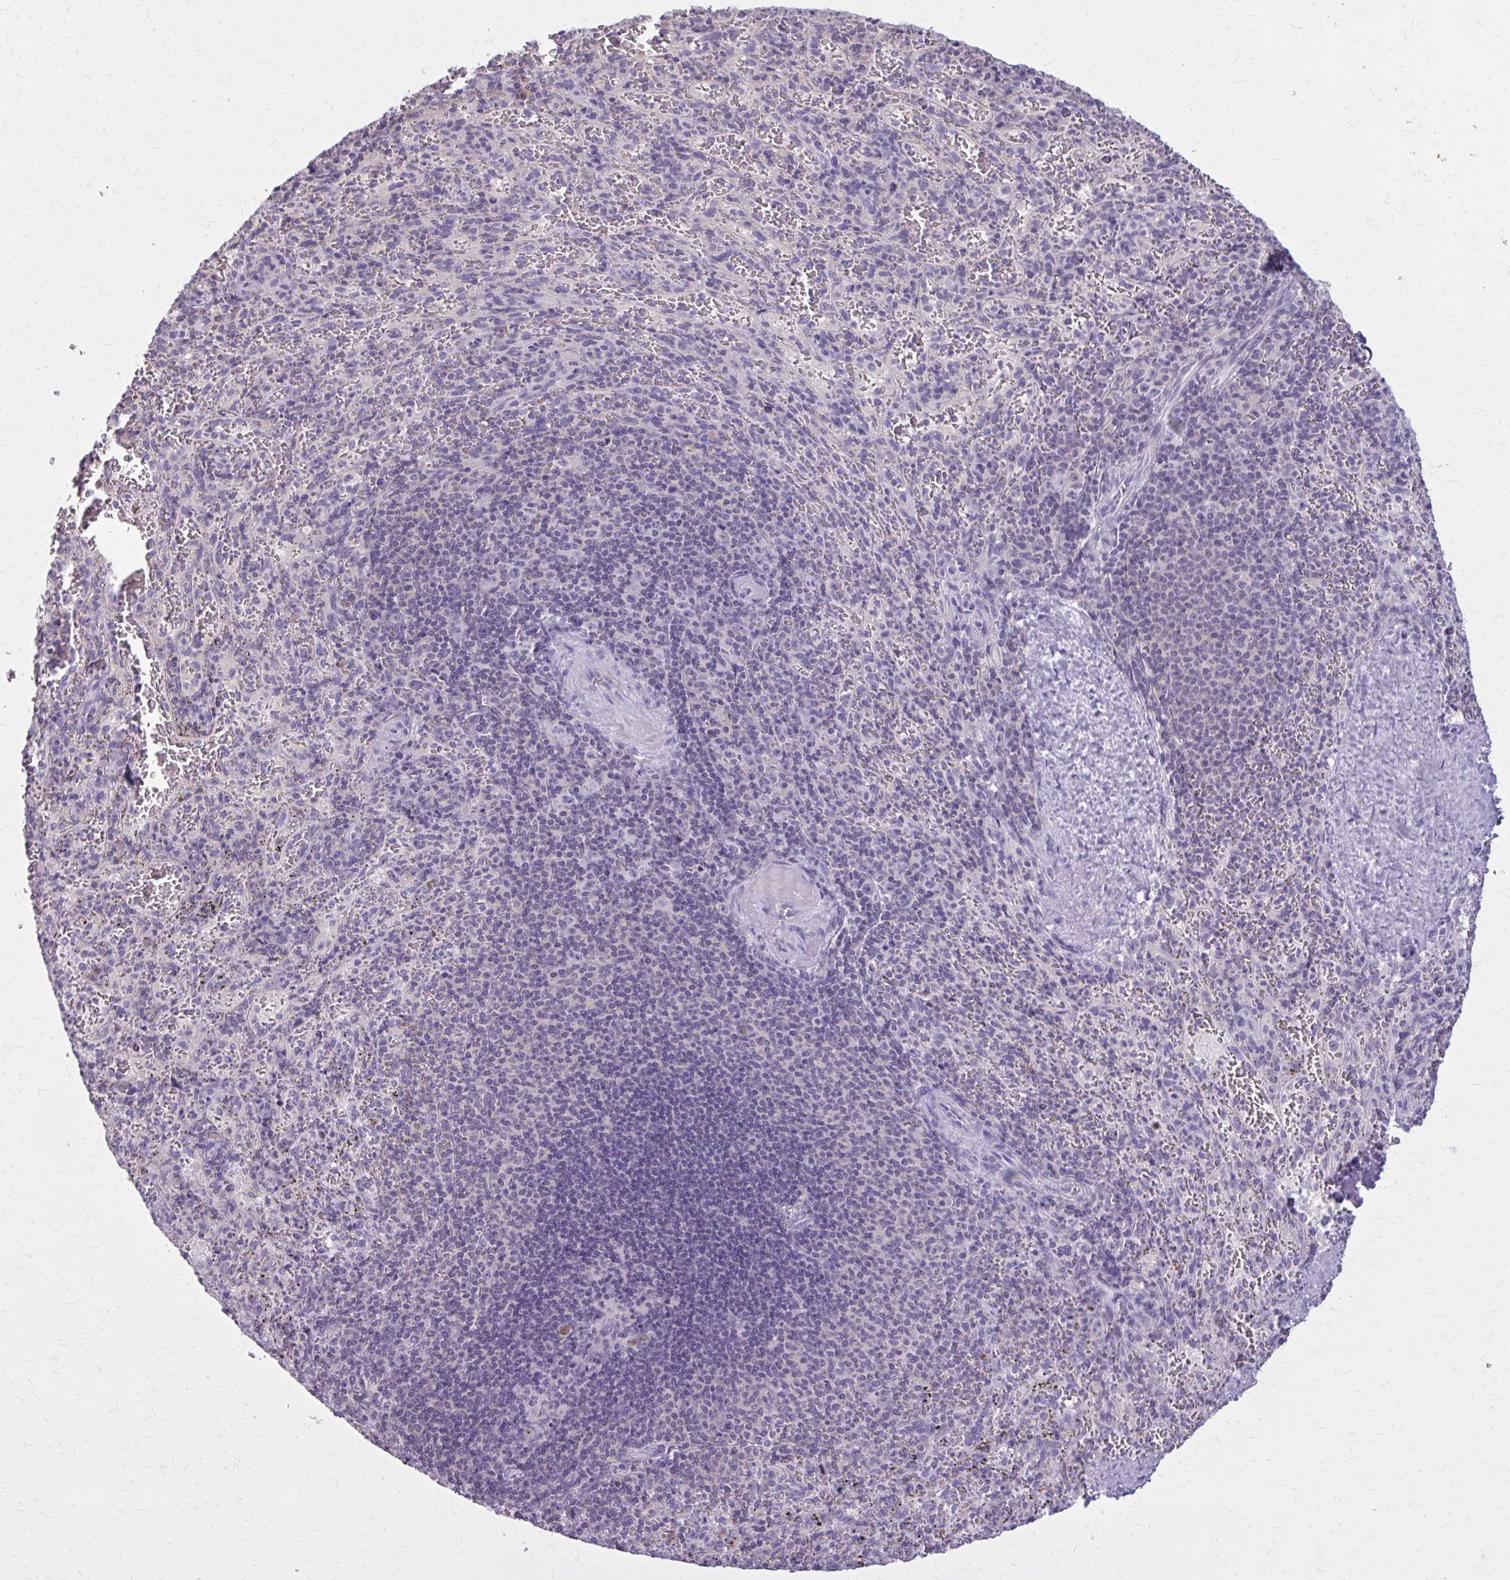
{"staining": {"intensity": "negative", "quantity": "none", "location": "none"}, "tissue": "spleen", "cell_type": "Cells in red pulp", "image_type": "normal", "snomed": [{"axis": "morphology", "description": "Normal tissue, NOS"}, {"axis": "topography", "description": "Spleen"}], "caption": "Histopathology image shows no significant protein expression in cells in red pulp of unremarkable spleen. The staining is performed using DAB brown chromogen with nuclei counter-stained in using hematoxylin.", "gene": "OR4A47", "patient": {"sex": "male", "age": 57}}